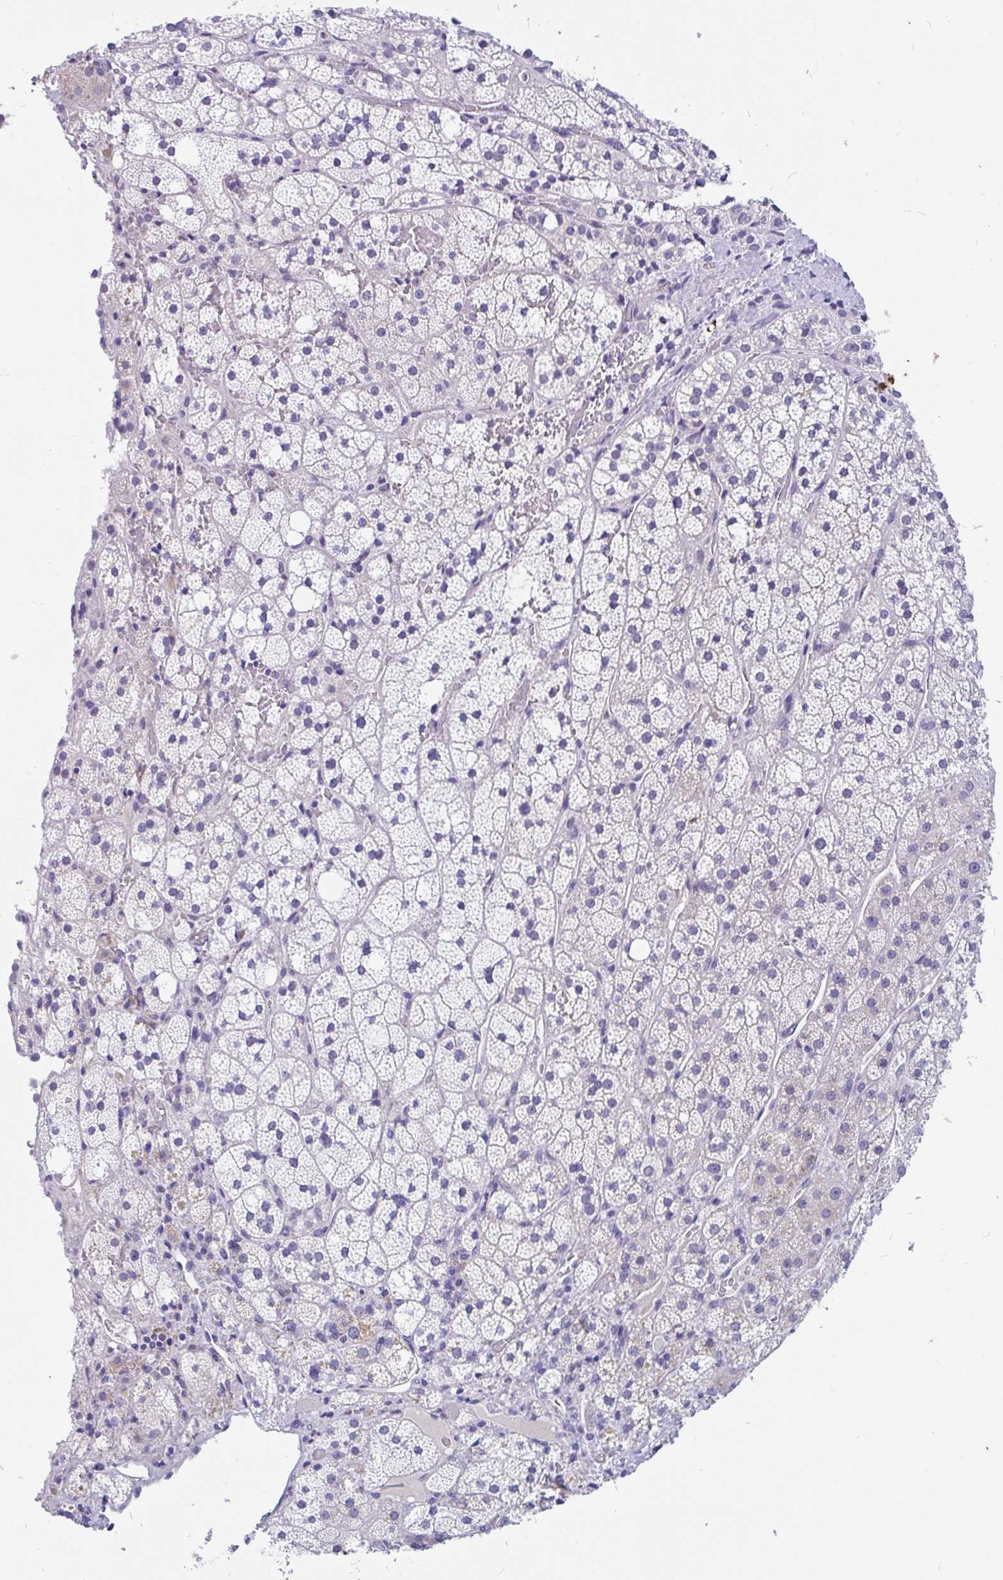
{"staining": {"intensity": "moderate", "quantity": "<25%", "location": "cytoplasmic/membranous"}, "tissue": "adrenal gland", "cell_type": "Glandular cells", "image_type": "normal", "snomed": [{"axis": "morphology", "description": "Normal tissue, NOS"}, {"axis": "topography", "description": "Adrenal gland"}], "caption": "This is a micrograph of immunohistochemistry staining of normal adrenal gland, which shows moderate staining in the cytoplasmic/membranous of glandular cells.", "gene": "KIAA2013", "patient": {"sex": "male", "age": 53}}